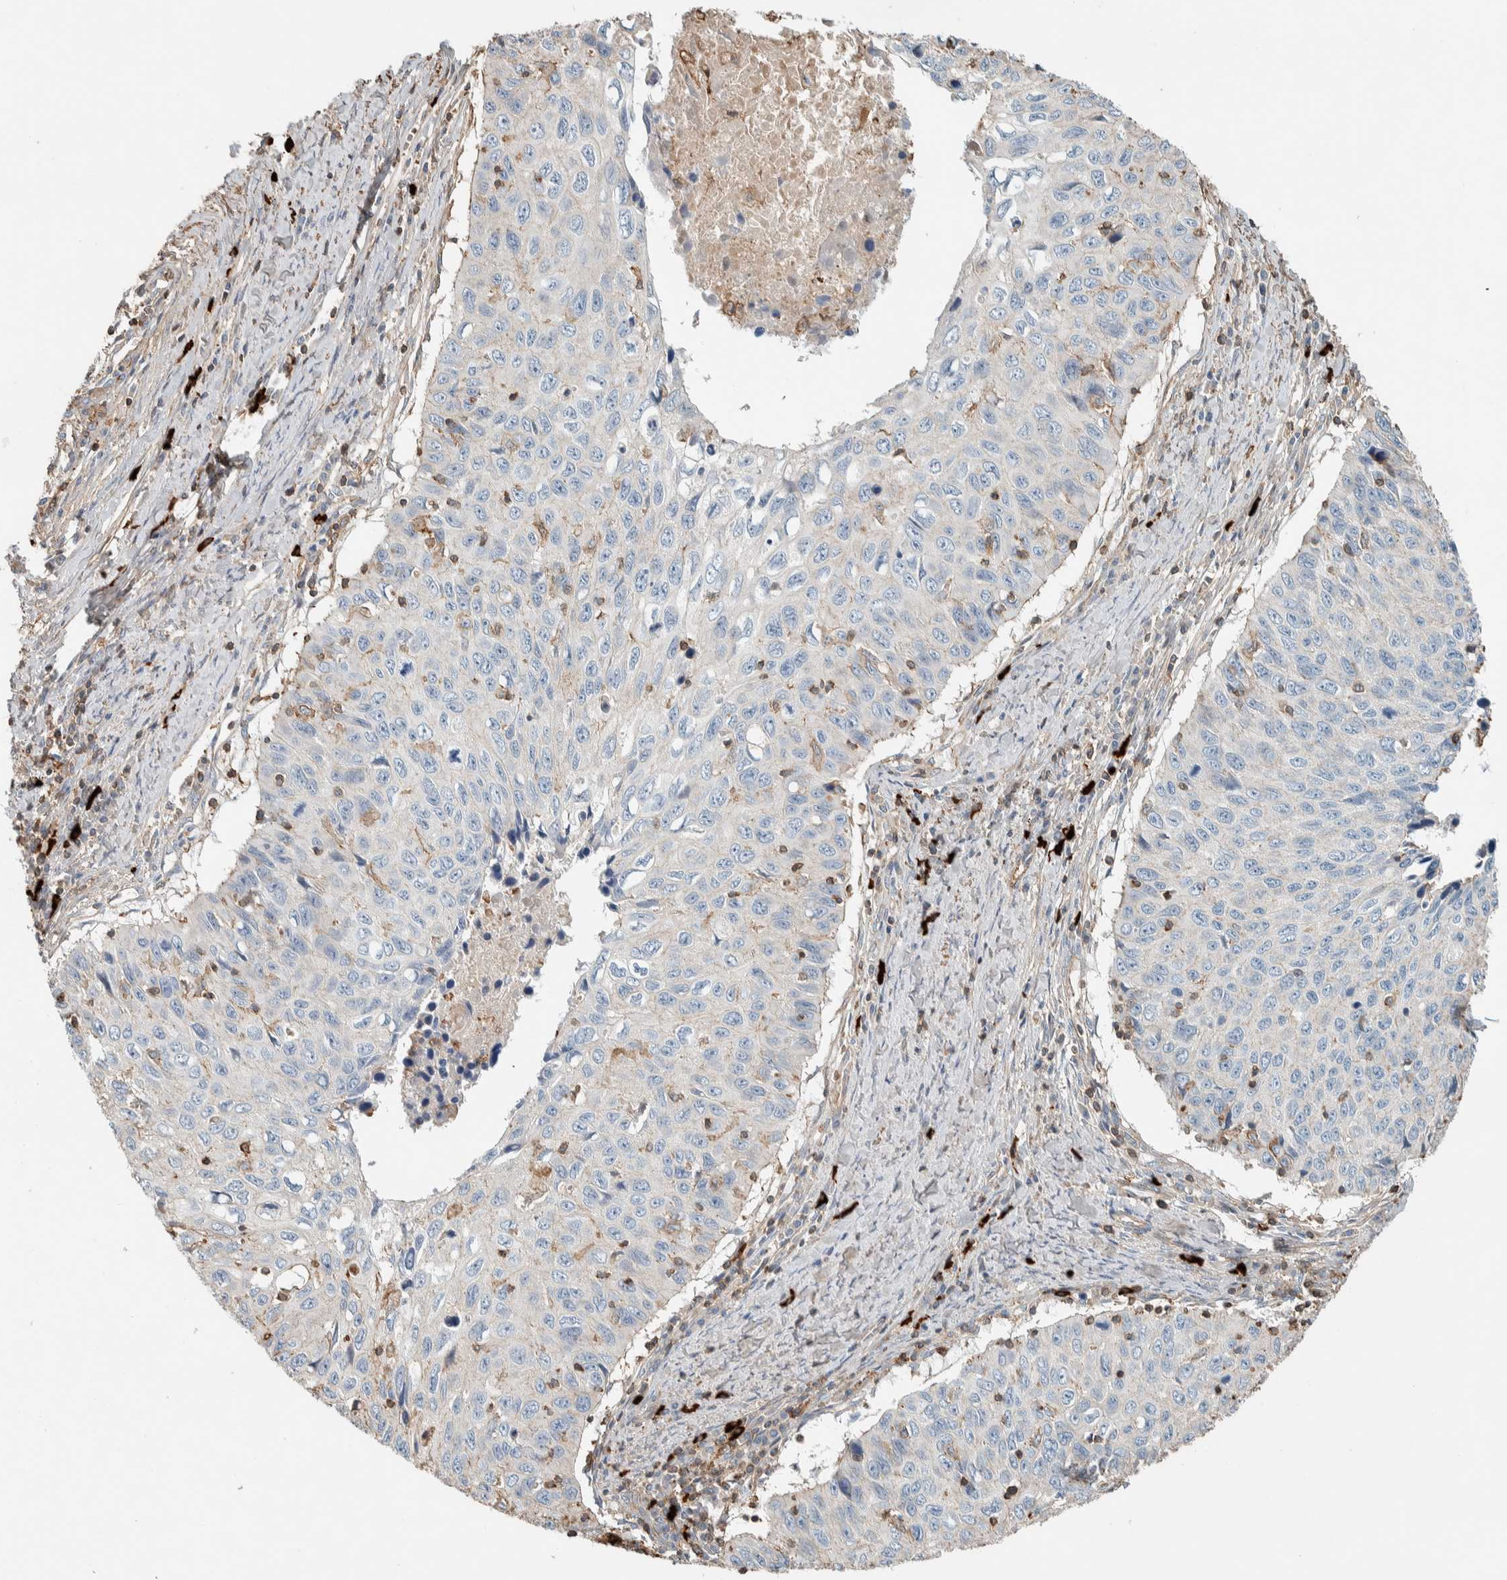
{"staining": {"intensity": "negative", "quantity": "none", "location": "none"}, "tissue": "cervical cancer", "cell_type": "Tumor cells", "image_type": "cancer", "snomed": [{"axis": "morphology", "description": "Squamous cell carcinoma, NOS"}, {"axis": "topography", "description": "Cervix"}], "caption": "Micrograph shows no significant protein staining in tumor cells of squamous cell carcinoma (cervical).", "gene": "CTBP2", "patient": {"sex": "female", "age": 53}}